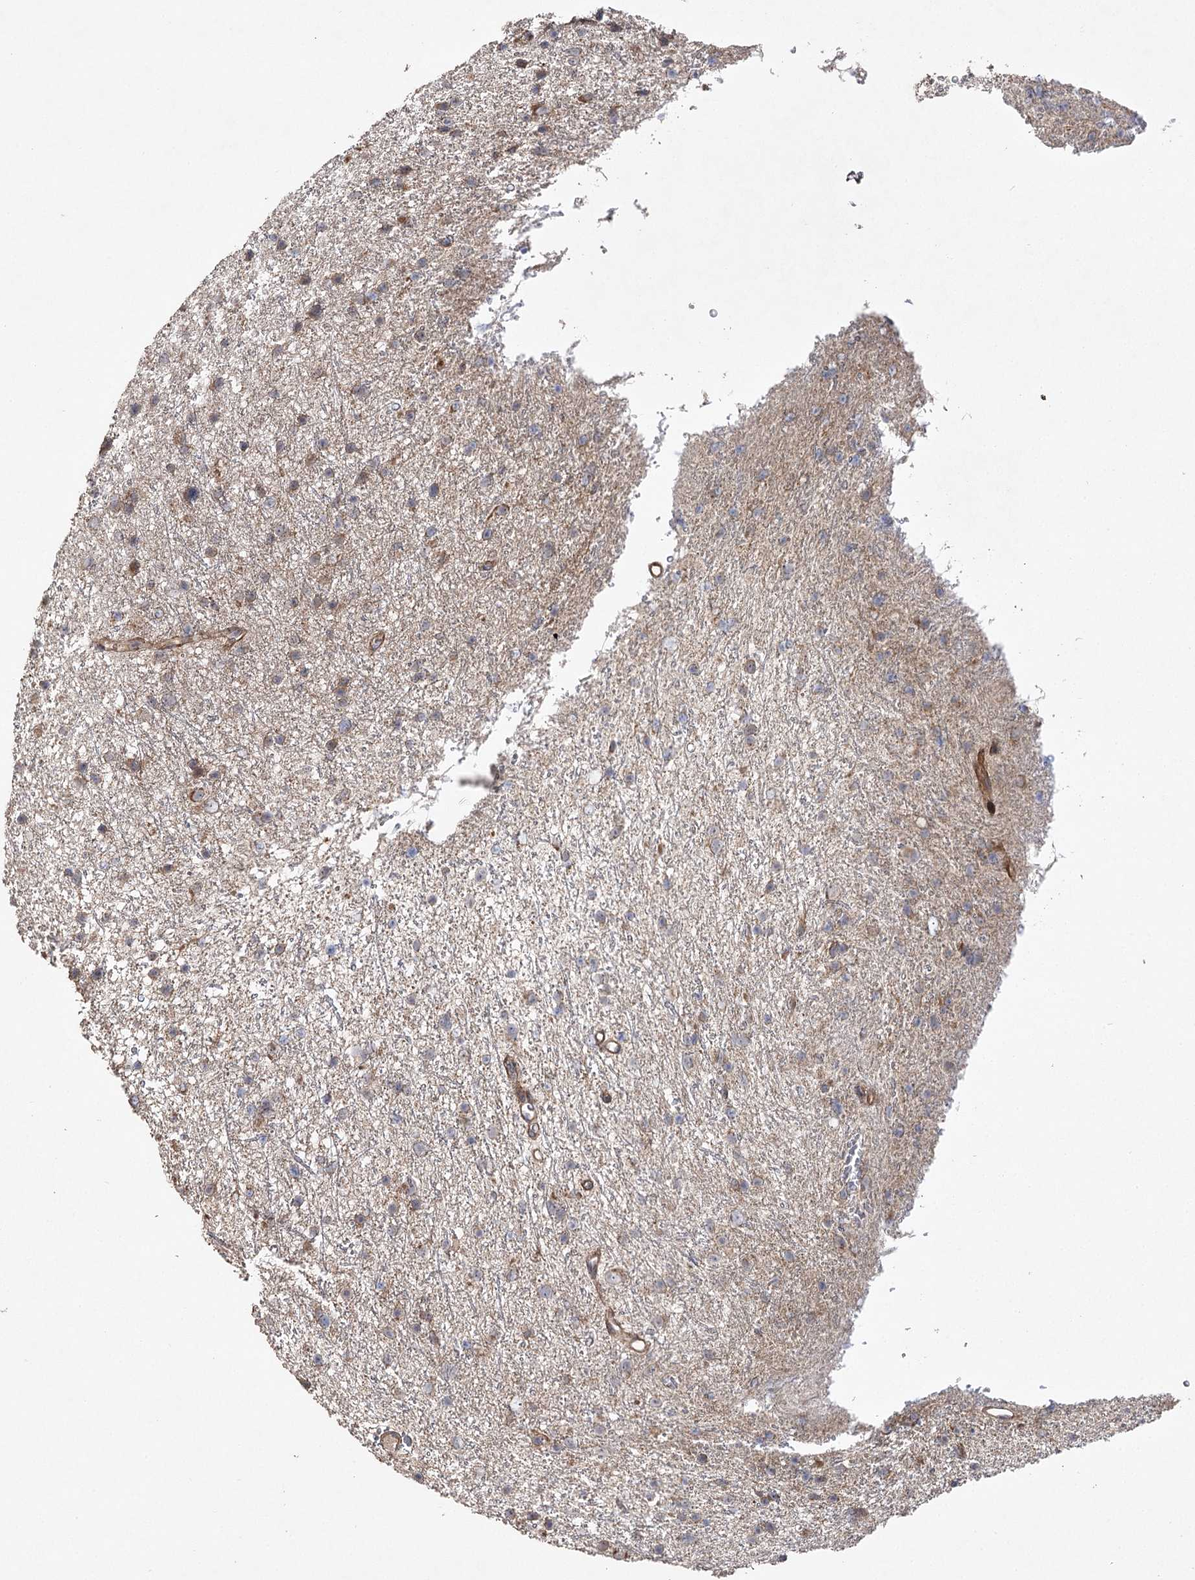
{"staining": {"intensity": "weak", "quantity": "25%-75%", "location": "cytoplasmic/membranous"}, "tissue": "glioma", "cell_type": "Tumor cells", "image_type": "cancer", "snomed": [{"axis": "morphology", "description": "Glioma, malignant, Low grade"}, {"axis": "topography", "description": "Cerebral cortex"}], "caption": "This is a histology image of immunohistochemistry staining of glioma, which shows weak positivity in the cytoplasmic/membranous of tumor cells.", "gene": "OBSL1", "patient": {"sex": "female", "age": 39}}